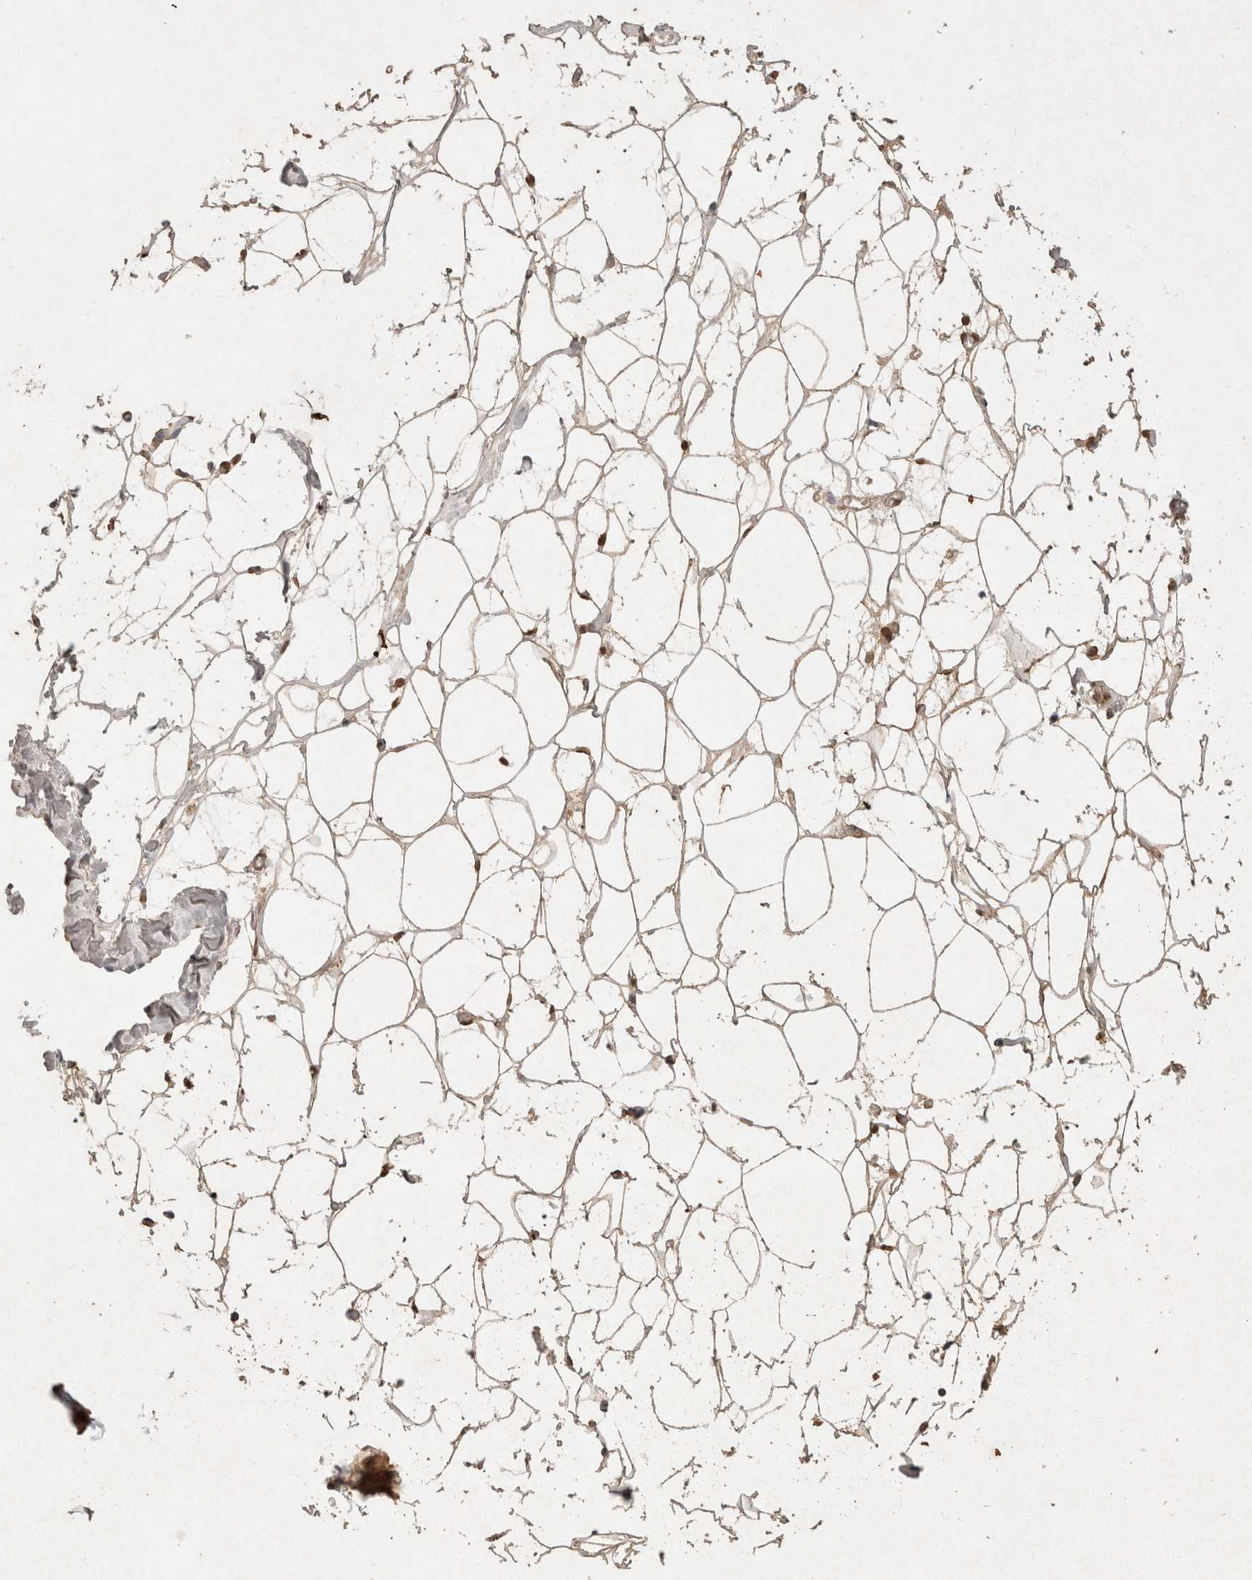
{"staining": {"intensity": "moderate", "quantity": ">75%", "location": "cytoplasmic/membranous,nuclear"}, "tissue": "adipose tissue", "cell_type": "Adipocytes", "image_type": "normal", "snomed": [{"axis": "morphology", "description": "Normal tissue, NOS"}, {"axis": "morphology", "description": "Fibrosis, NOS"}, {"axis": "topography", "description": "Breast"}, {"axis": "topography", "description": "Adipose tissue"}], "caption": "Protein staining of unremarkable adipose tissue reveals moderate cytoplasmic/membranous,nuclear positivity in approximately >75% of adipocytes.", "gene": "MLX", "patient": {"sex": "female", "age": 39}}